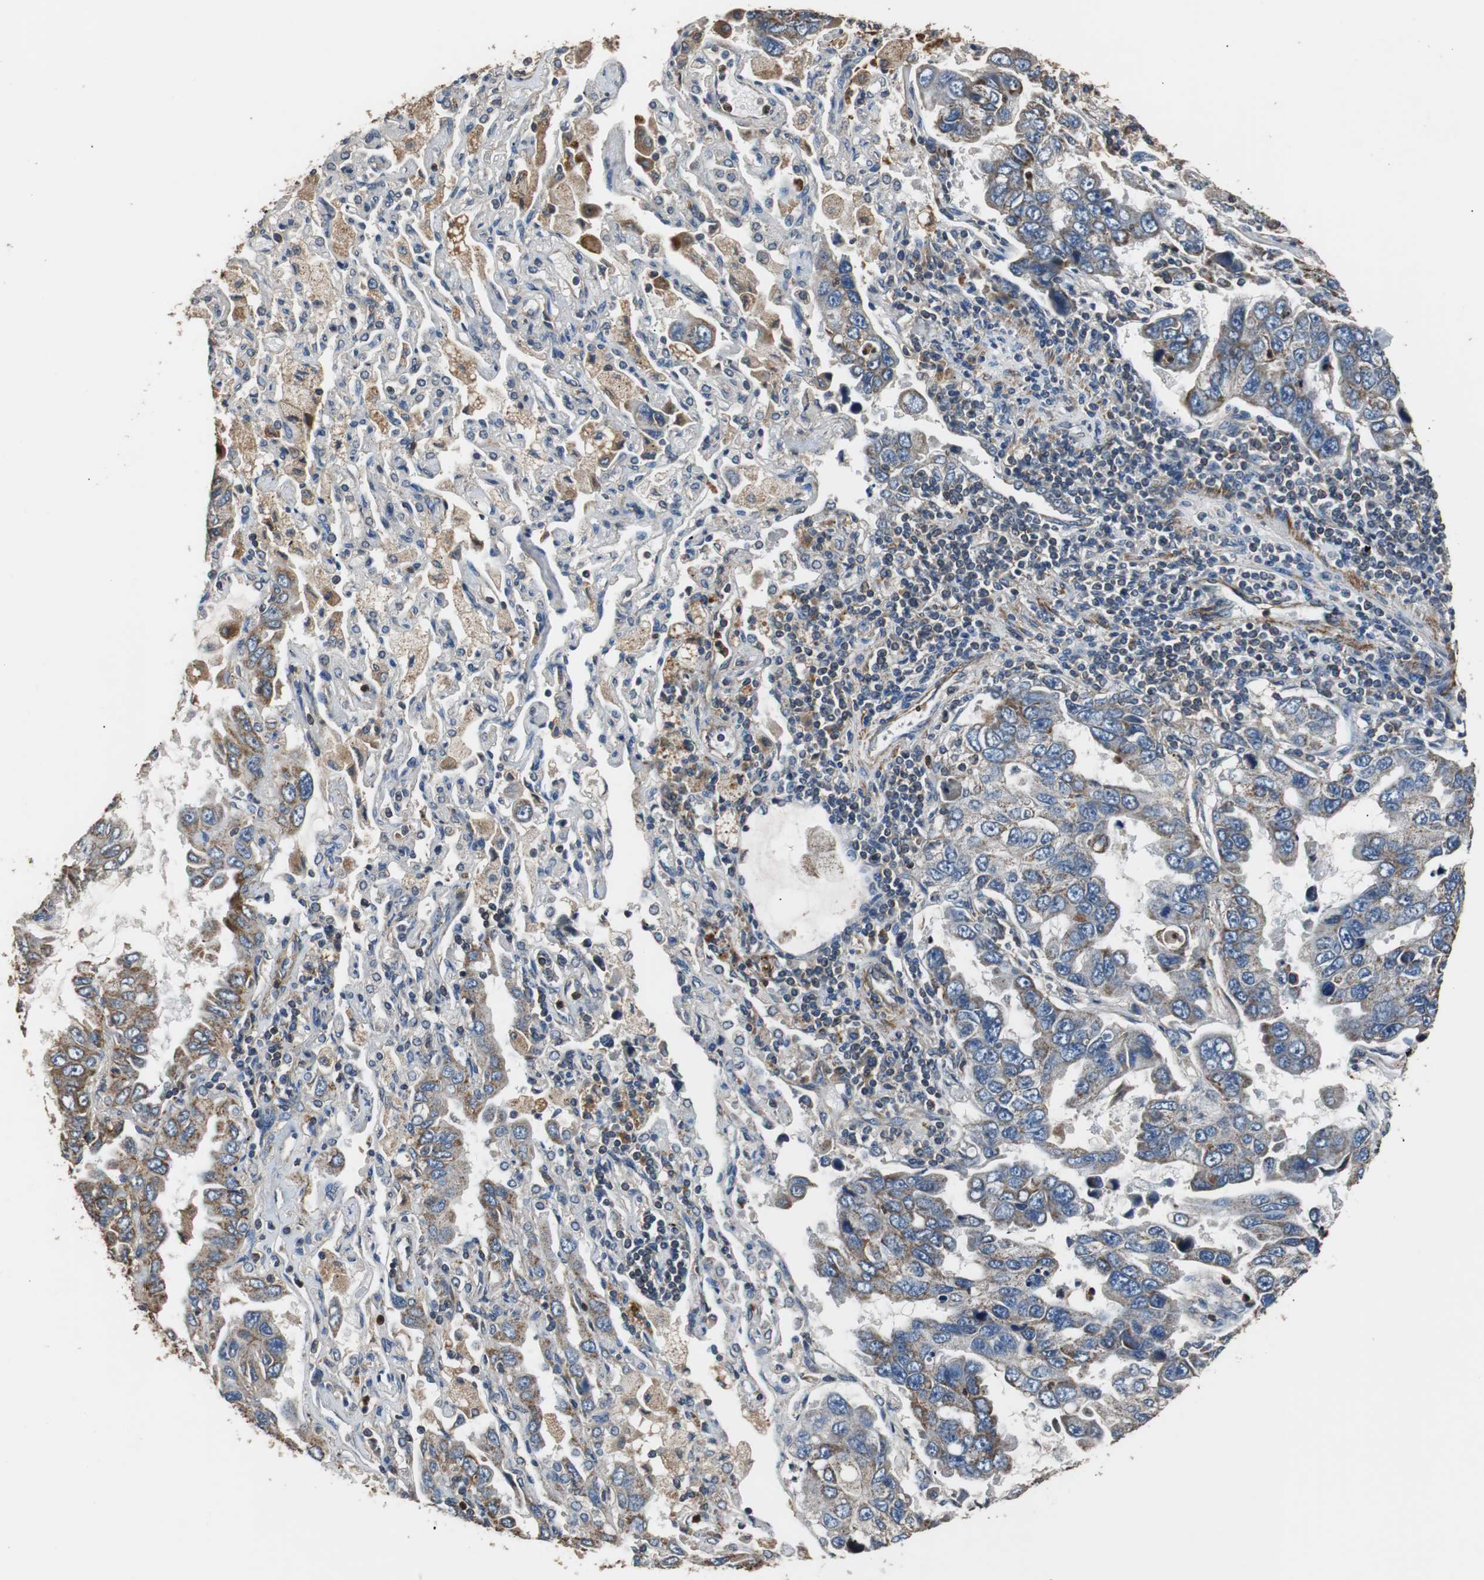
{"staining": {"intensity": "moderate", "quantity": ">75%", "location": "cytoplasmic/membranous"}, "tissue": "lung cancer", "cell_type": "Tumor cells", "image_type": "cancer", "snomed": [{"axis": "morphology", "description": "Adenocarcinoma, NOS"}, {"axis": "topography", "description": "Lung"}], "caption": "The image demonstrates staining of lung cancer, revealing moderate cytoplasmic/membranous protein positivity (brown color) within tumor cells.", "gene": "PITRM1", "patient": {"sex": "male", "age": 64}}